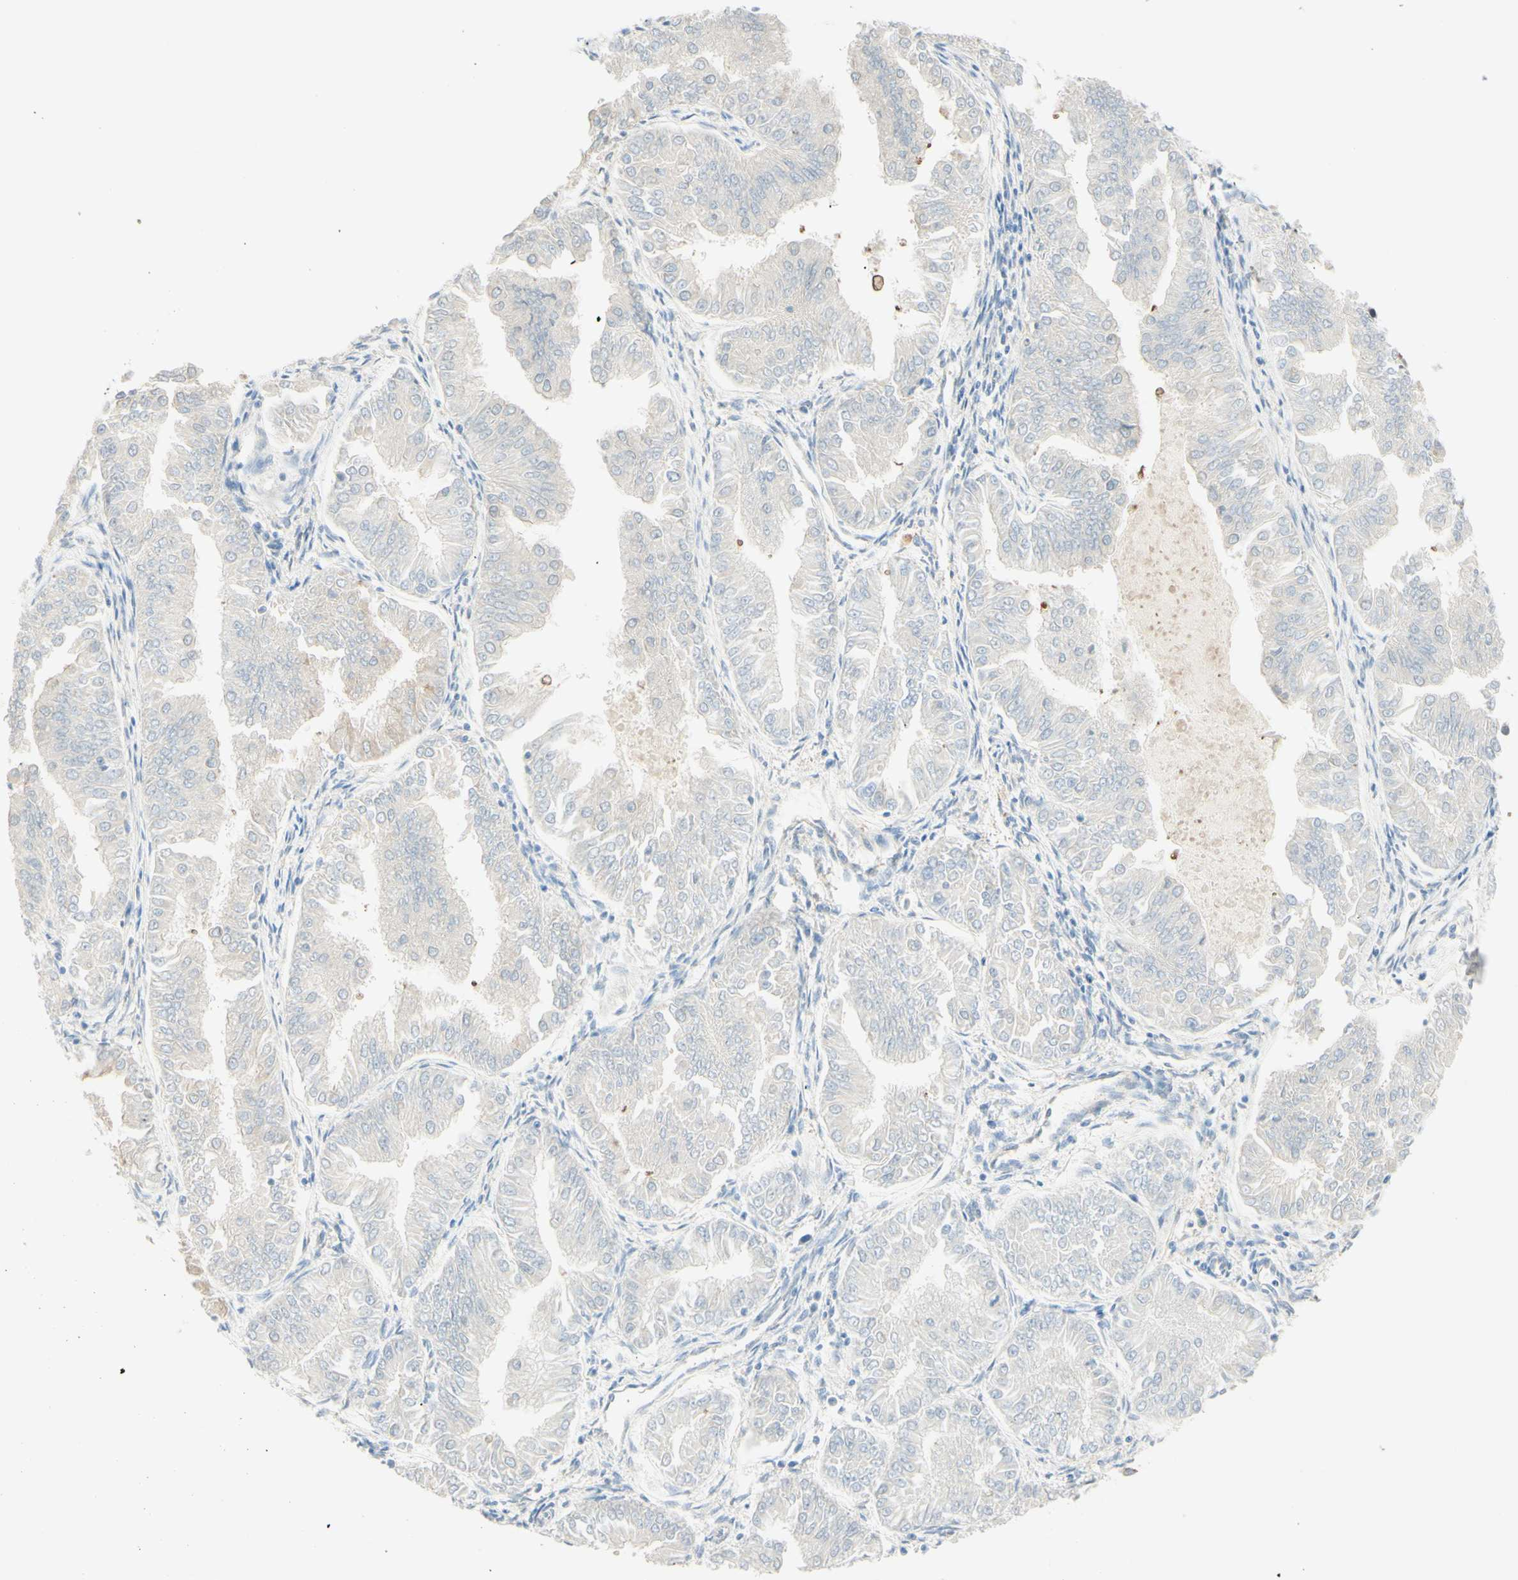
{"staining": {"intensity": "negative", "quantity": "none", "location": "none"}, "tissue": "endometrial cancer", "cell_type": "Tumor cells", "image_type": "cancer", "snomed": [{"axis": "morphology", "description": "Adenocarcinoma, NOS"}, {"axis": "topography", "description": "Endometrium"}], "caption": "Immunohistochemistry (IHC) micrograph of neoplastic tissue: adenocarcinoma (endometrial) stained with DAB demonstrates no significant protein positivity in tumor cells.", "gene": "MTM1", "patient": {"sex": "female", "age": 53}}